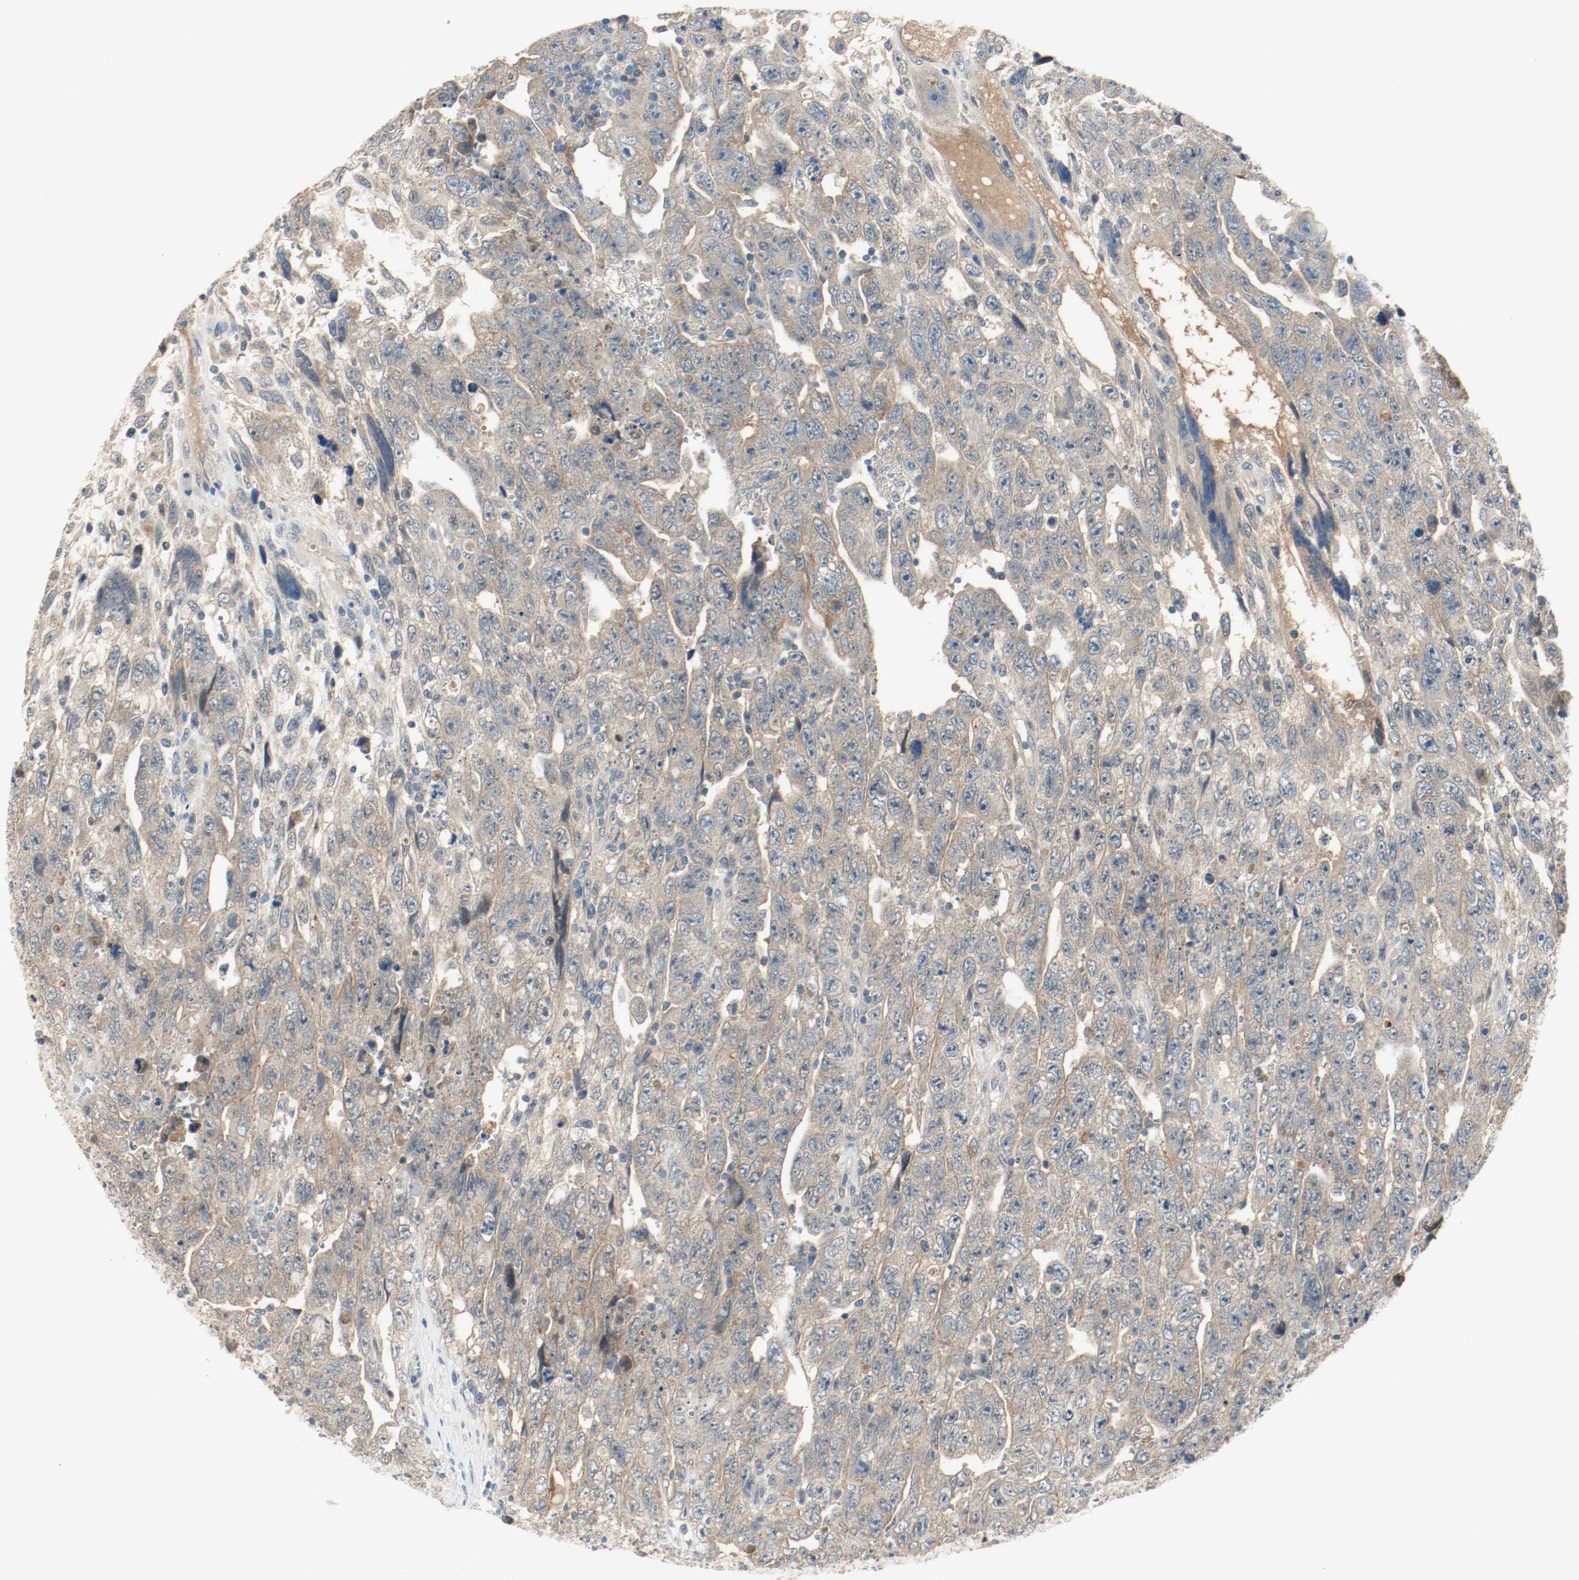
{"staining": {"intensity": "weak", "quantity": ">75%", "location": "cytoplasmic/membranous"}, "tissue": "testis cancer", "cell_type": "Tumor cells", "image_type": "cancer", "snomed": [{"axis": "morphology", "description": "Carcinoma, Embryonal, NOS"}, {"axis": "topography", "description": "Testis"}], "caption": "The immunohistochemical stain highlights weak cytoplasmic/membranous expression in tumor cells of embryonal carcinoma (testis) tissue.", "gene": "MELTF", "patient": {"sex": "male", "age": 28}}